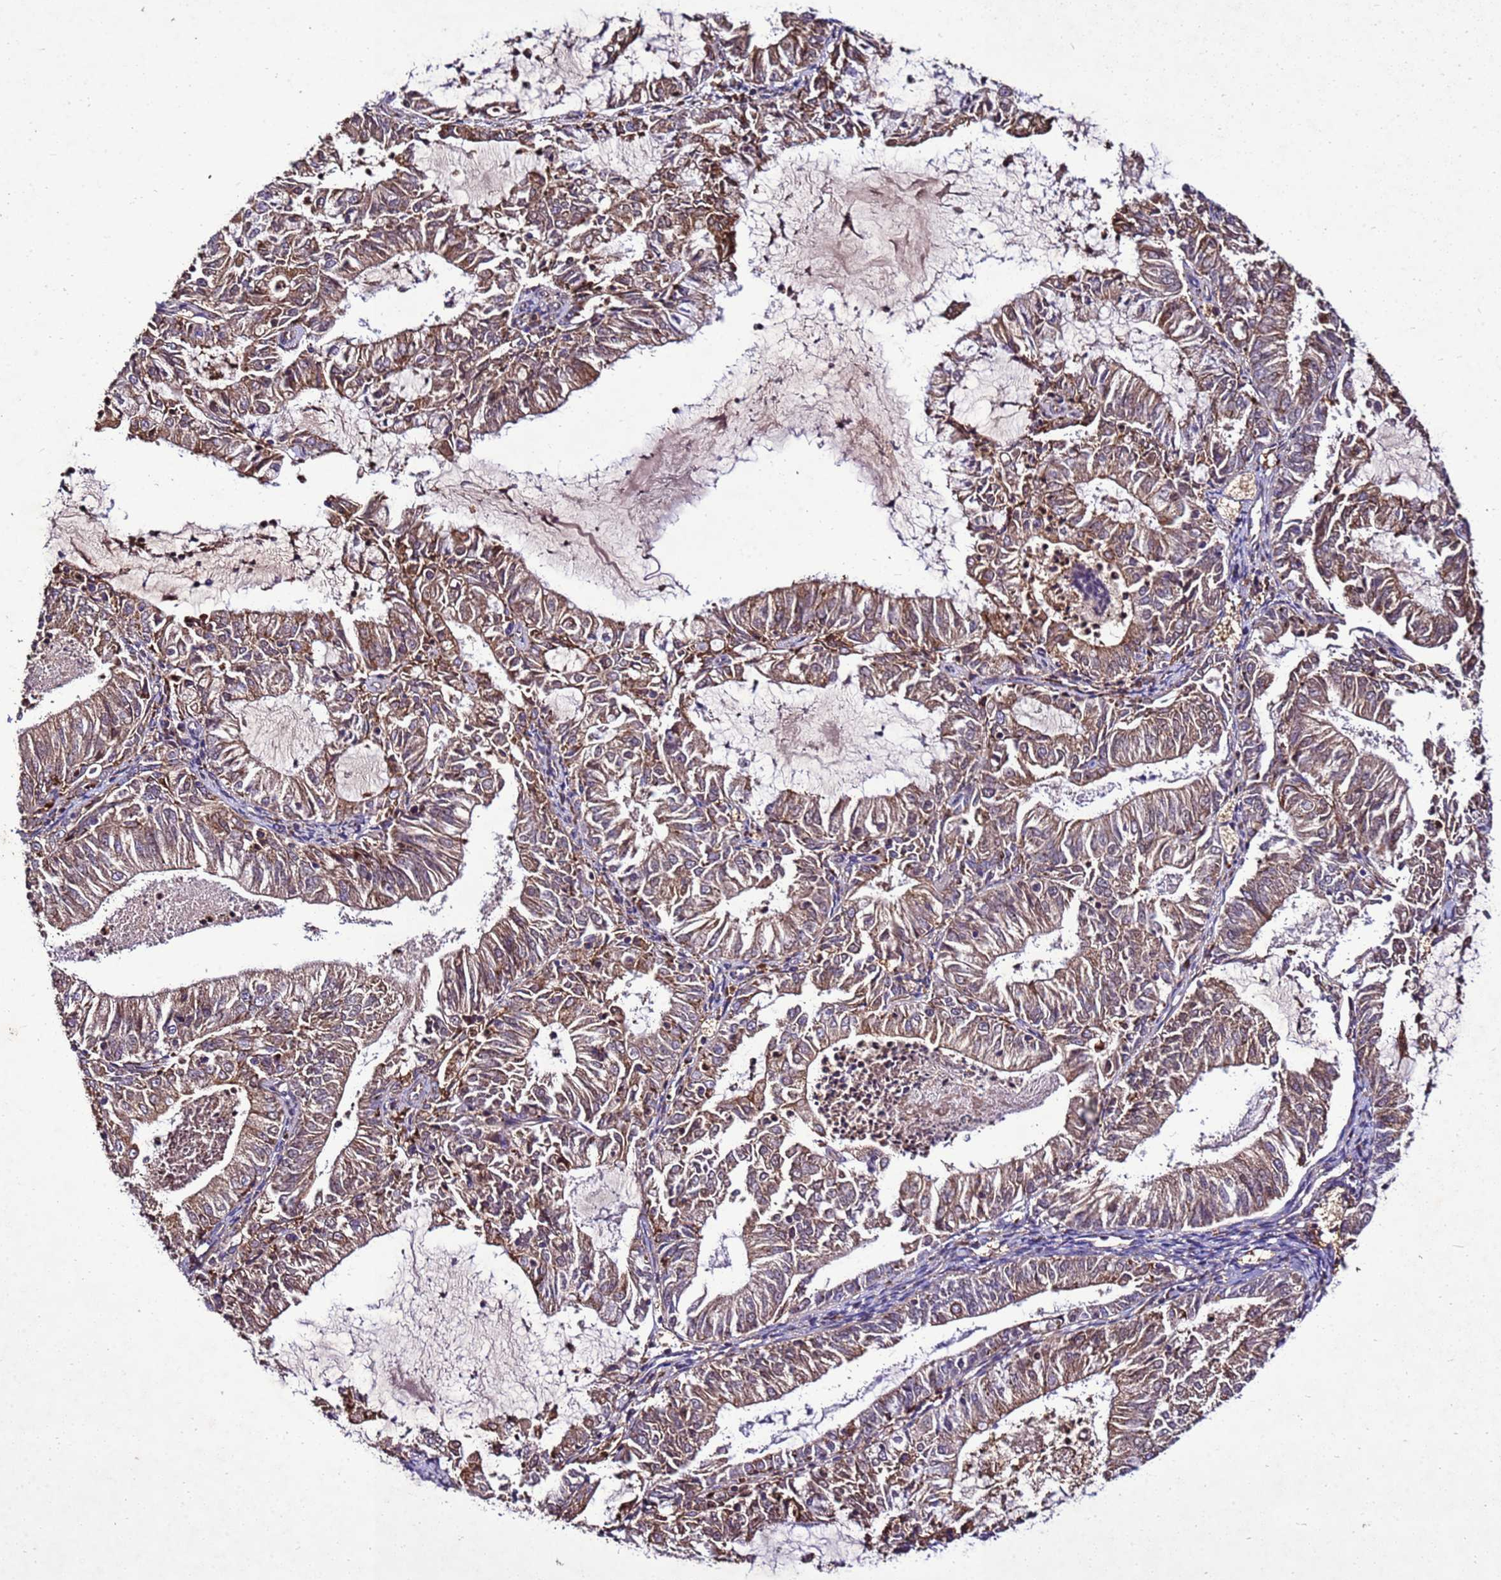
{"staining": {"intensity": "moderate", "quantity": ">75%", "location": "cytoplasmic/membranous"}, "tissue": "endometrial cancer", "cell_type": "Tumor cells", "image_type": "cancer", "snomed": [{"axis": "morphology", "description": "Adenocarcinoma, NOS"}, {"axis": "topography", "description": "Endometrium"}], "caption": "Immunohistochemistry (DAB (3,3'-diaminobenzidine)) staining of endometrial adenocarcinoma demonstrates moderate cytoplasmic/membranous protein positivity in about >75% of tumor cells.", "gene": "ANTKMT", "patient": {"sex": "female", "age": 57}}